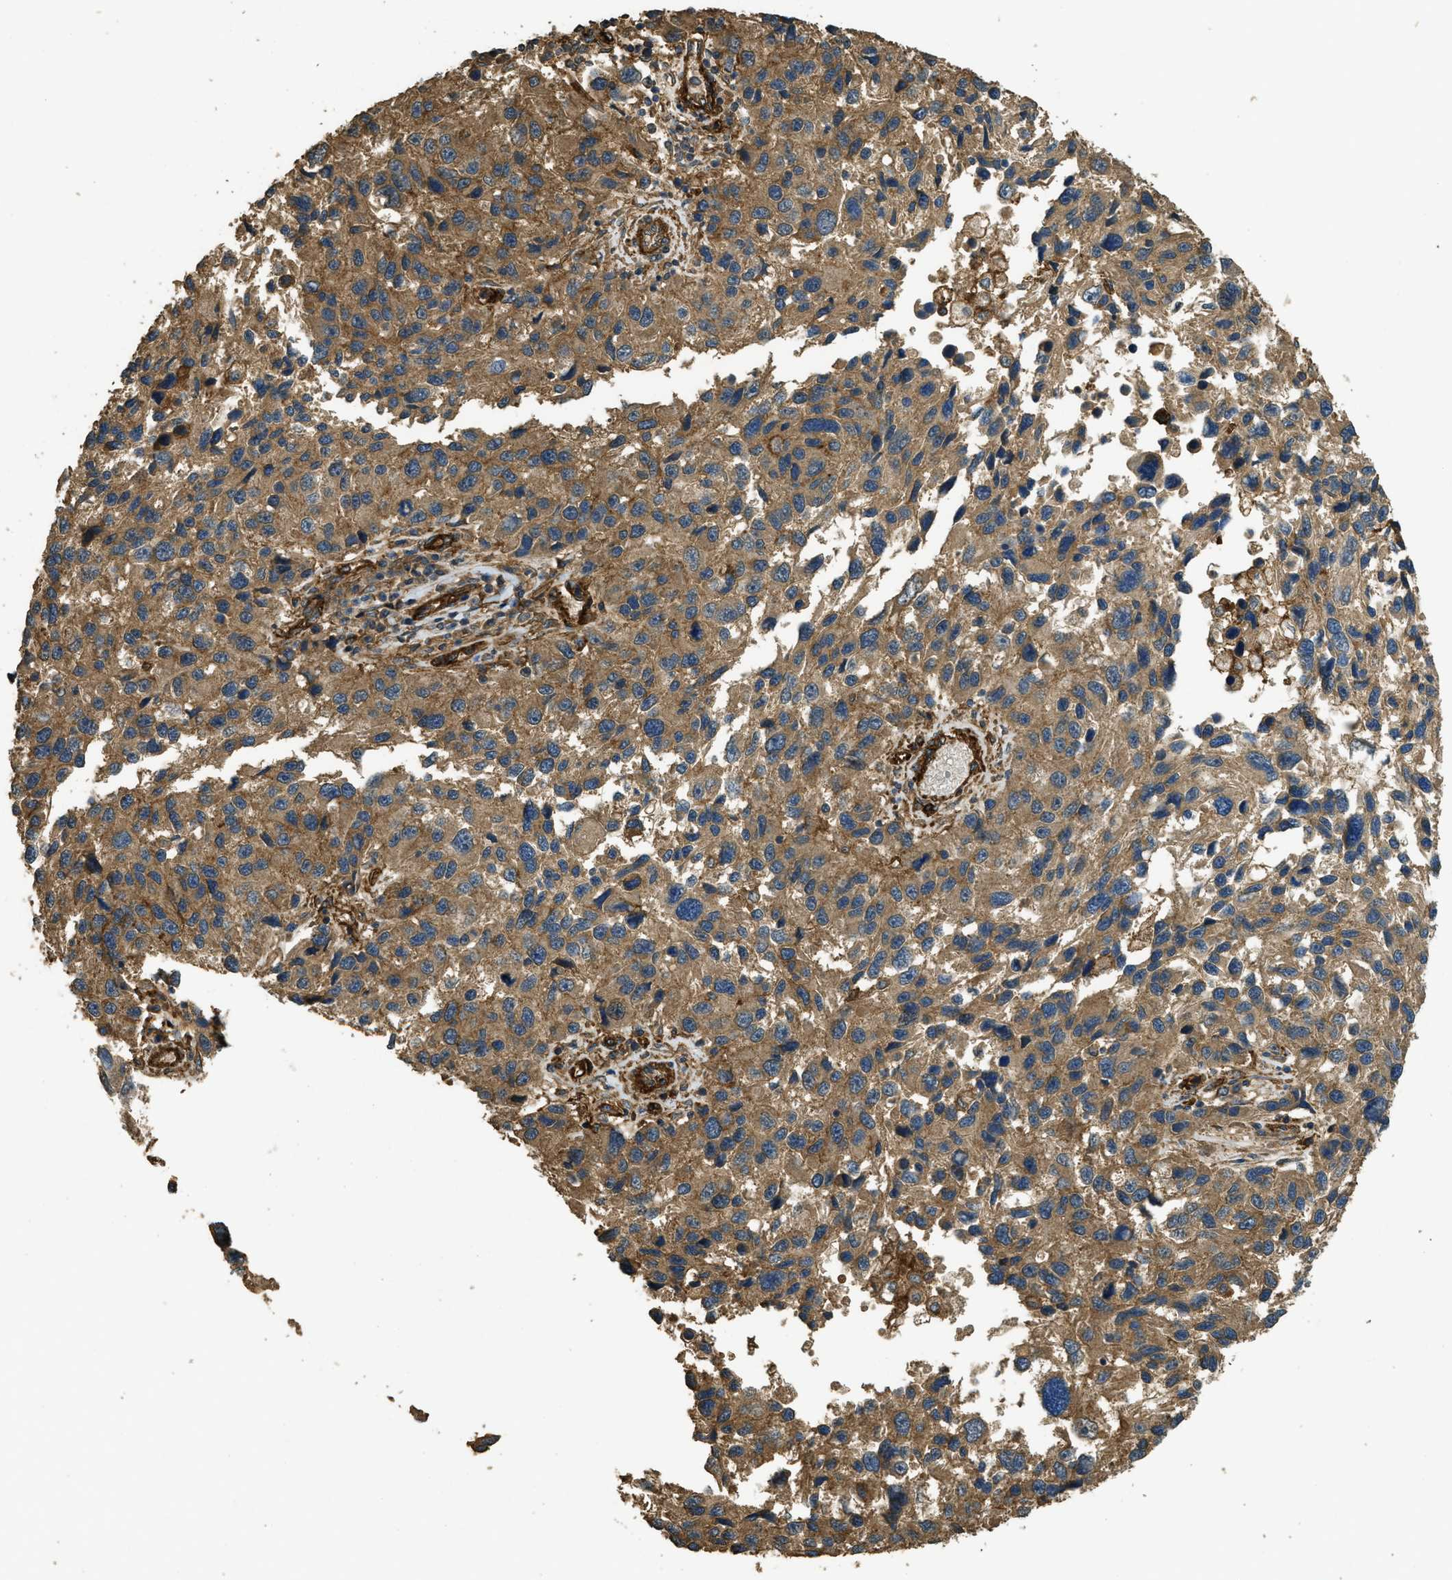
{"staining": {"intensity": "moderate", "quantity": ">75%", "location": "cytoplasmic/membranous"}, "tissue": "melanoma", "cell_type": "Tumor cells", "image_type": "cancer", "snomed": [{"axis": "morphology", "description": "Malignant melanoma, NOS"}, {"axis": "topography", "description": "Skin"}], "caption": "The image displays a brown stain indicating the presence of a protein in the cytoplasmic/membranous of tumor cells in malignant melanoma.", "gene": "CD276", "patient": {"sex": "male", "age": 53}}